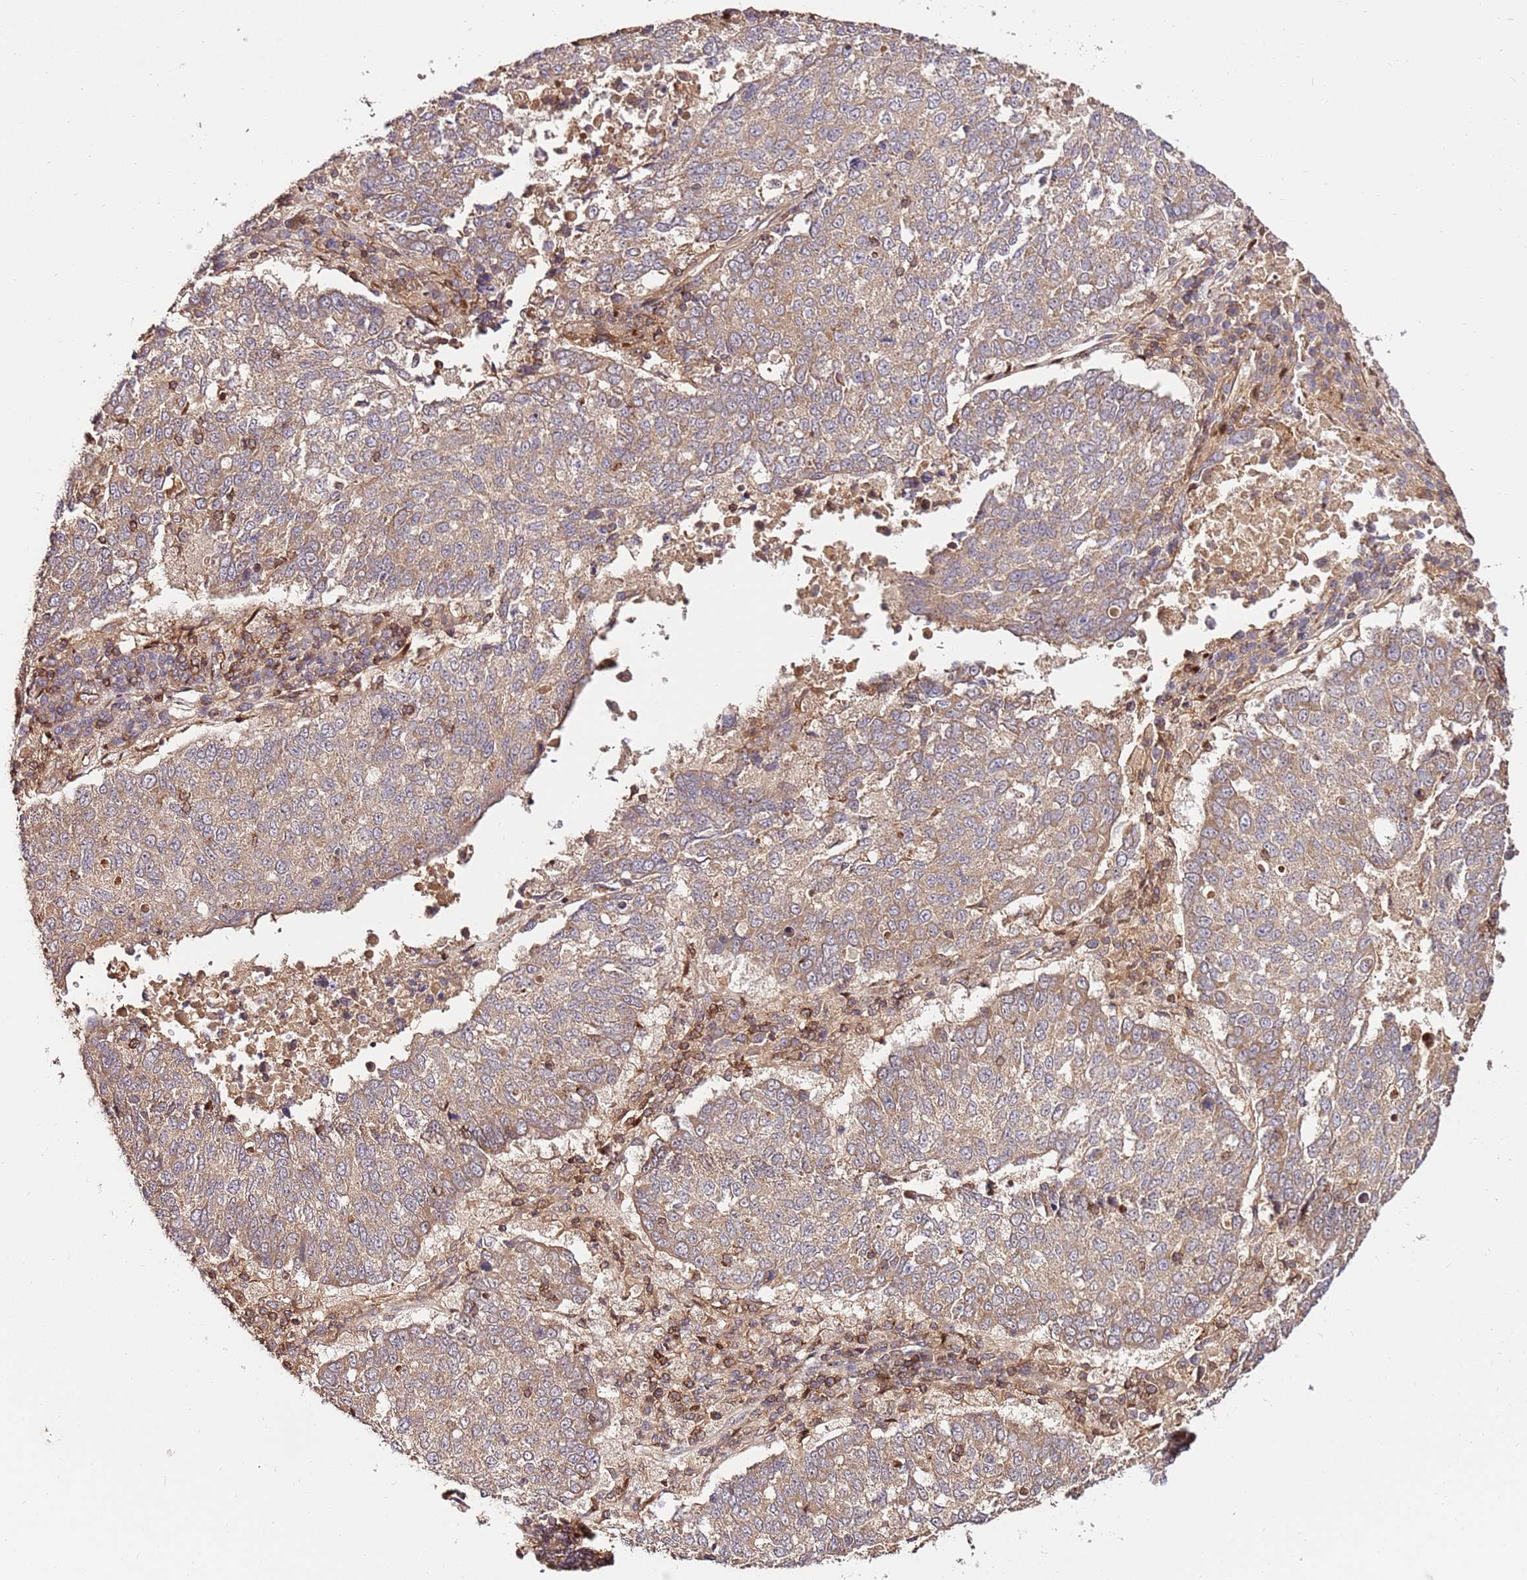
{"staining": {"intensity": "weak", "quantity": ">75%", "location": "cytoplasmic/membranous"}, "tissue": "lung cancer", "cell_type": "Tumor cells", "image_type": "cancer", "snomed": [{"axis": "morphology", "description": "Squamous cell carcinoma, NOS"}, {"axis": "topography", "description": "Lung"}], "caption": "Immunohistochemistry of human lung cancer (squamous cell carcinoma) displays low levels of weak cytoplasmic/membranous expression in approximately >75% of tumor cells.", "gene": "KATNAL2", "patient": {"sex": "male", "age": 73}}